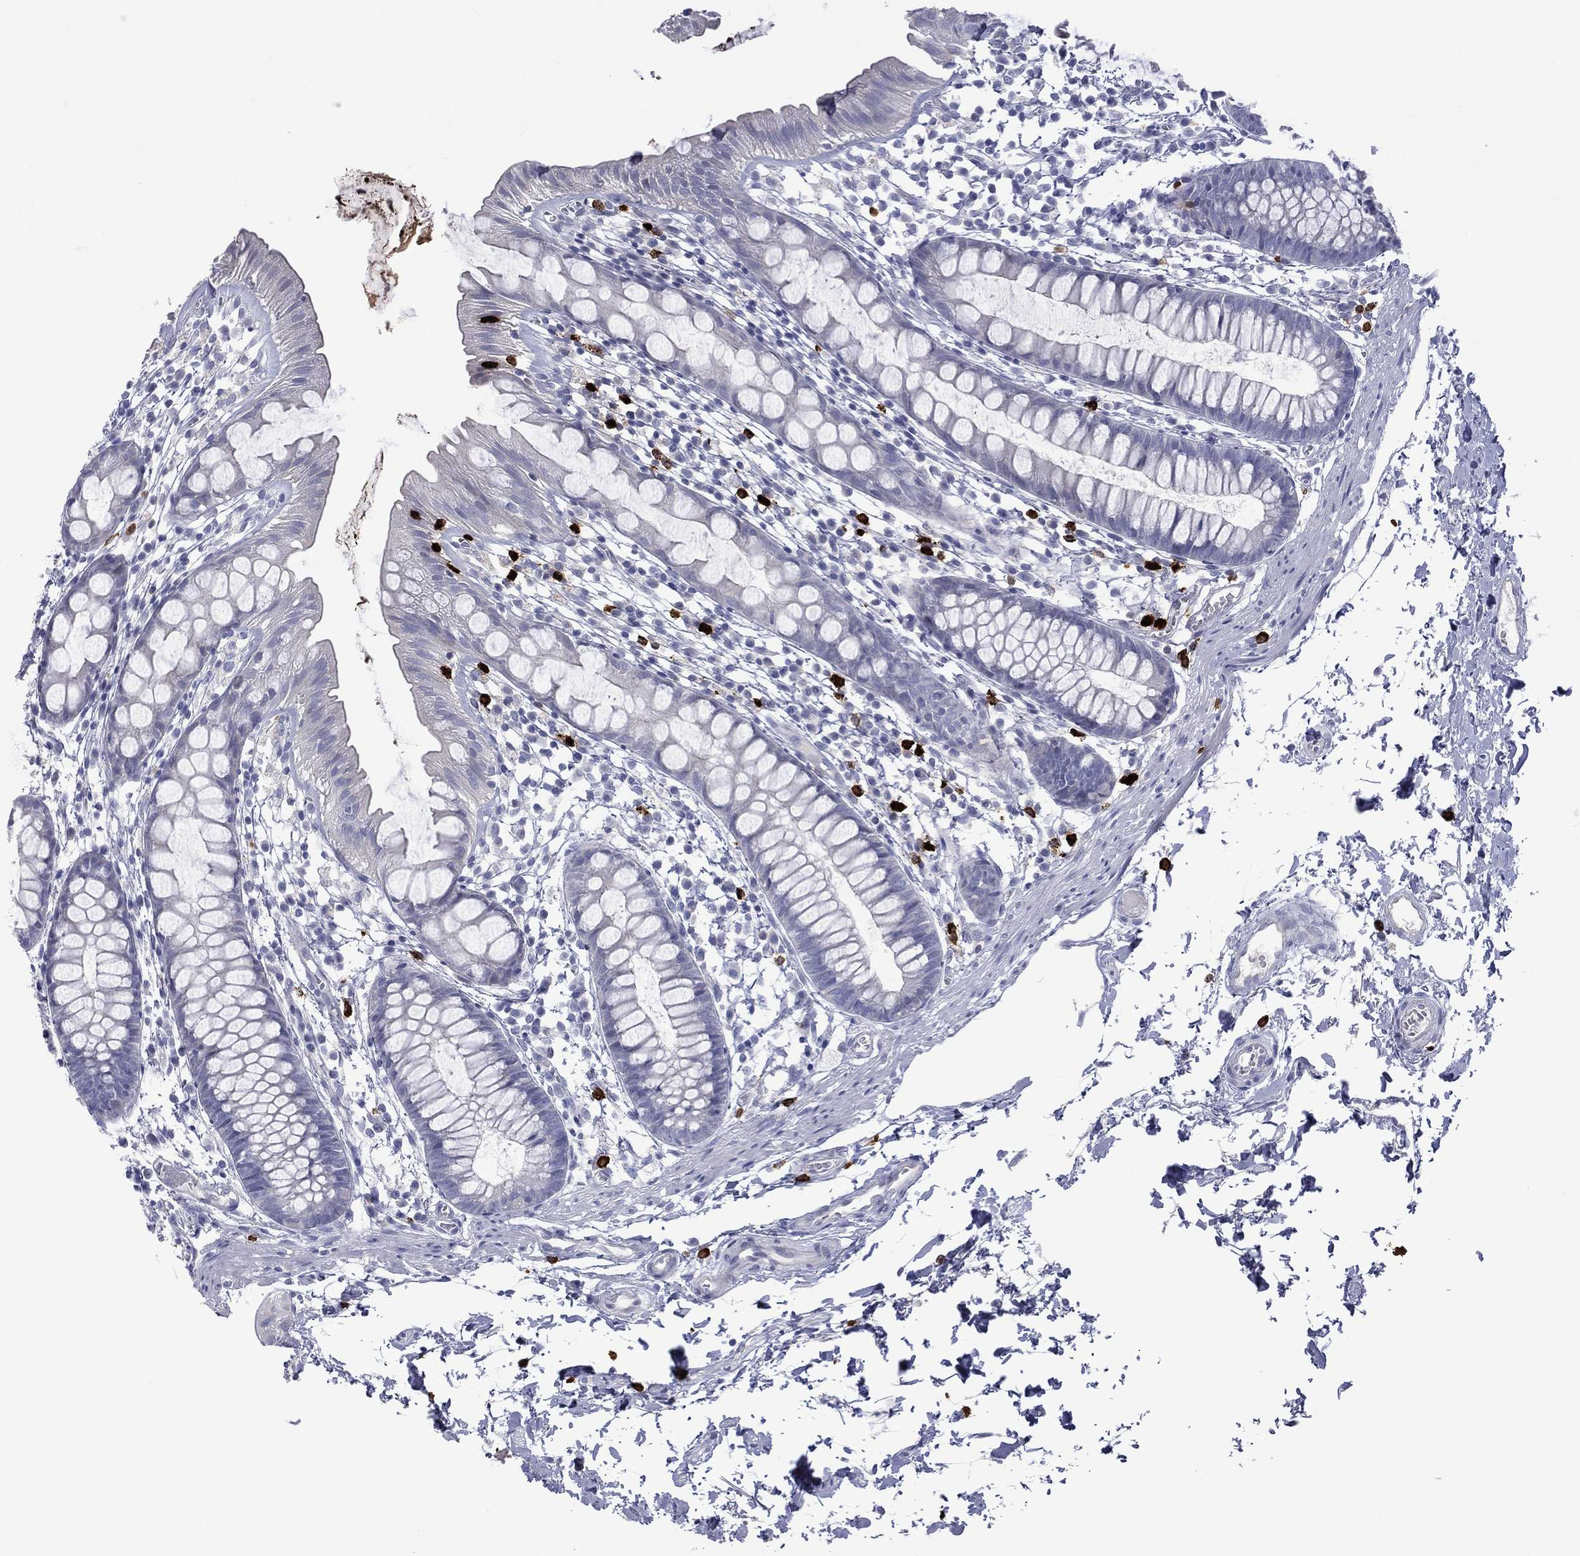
{"staining": {"intensity": "negative", "quantity": "none", "location": "none"}, "tissue": "rectum", "cell_type": "Glandular cells", "image_type": "normal", "snomed": [{"axis": "morphology", "description": "Normal tissue, NOS"}, {"axis": "topography", "description": "Rectum"}], "caption": "The photomicrograph demonstrates no significant expression in glandular cells of rectum.", "gene": "ELANE", "patient": {"sex": "male", "age": 57}}